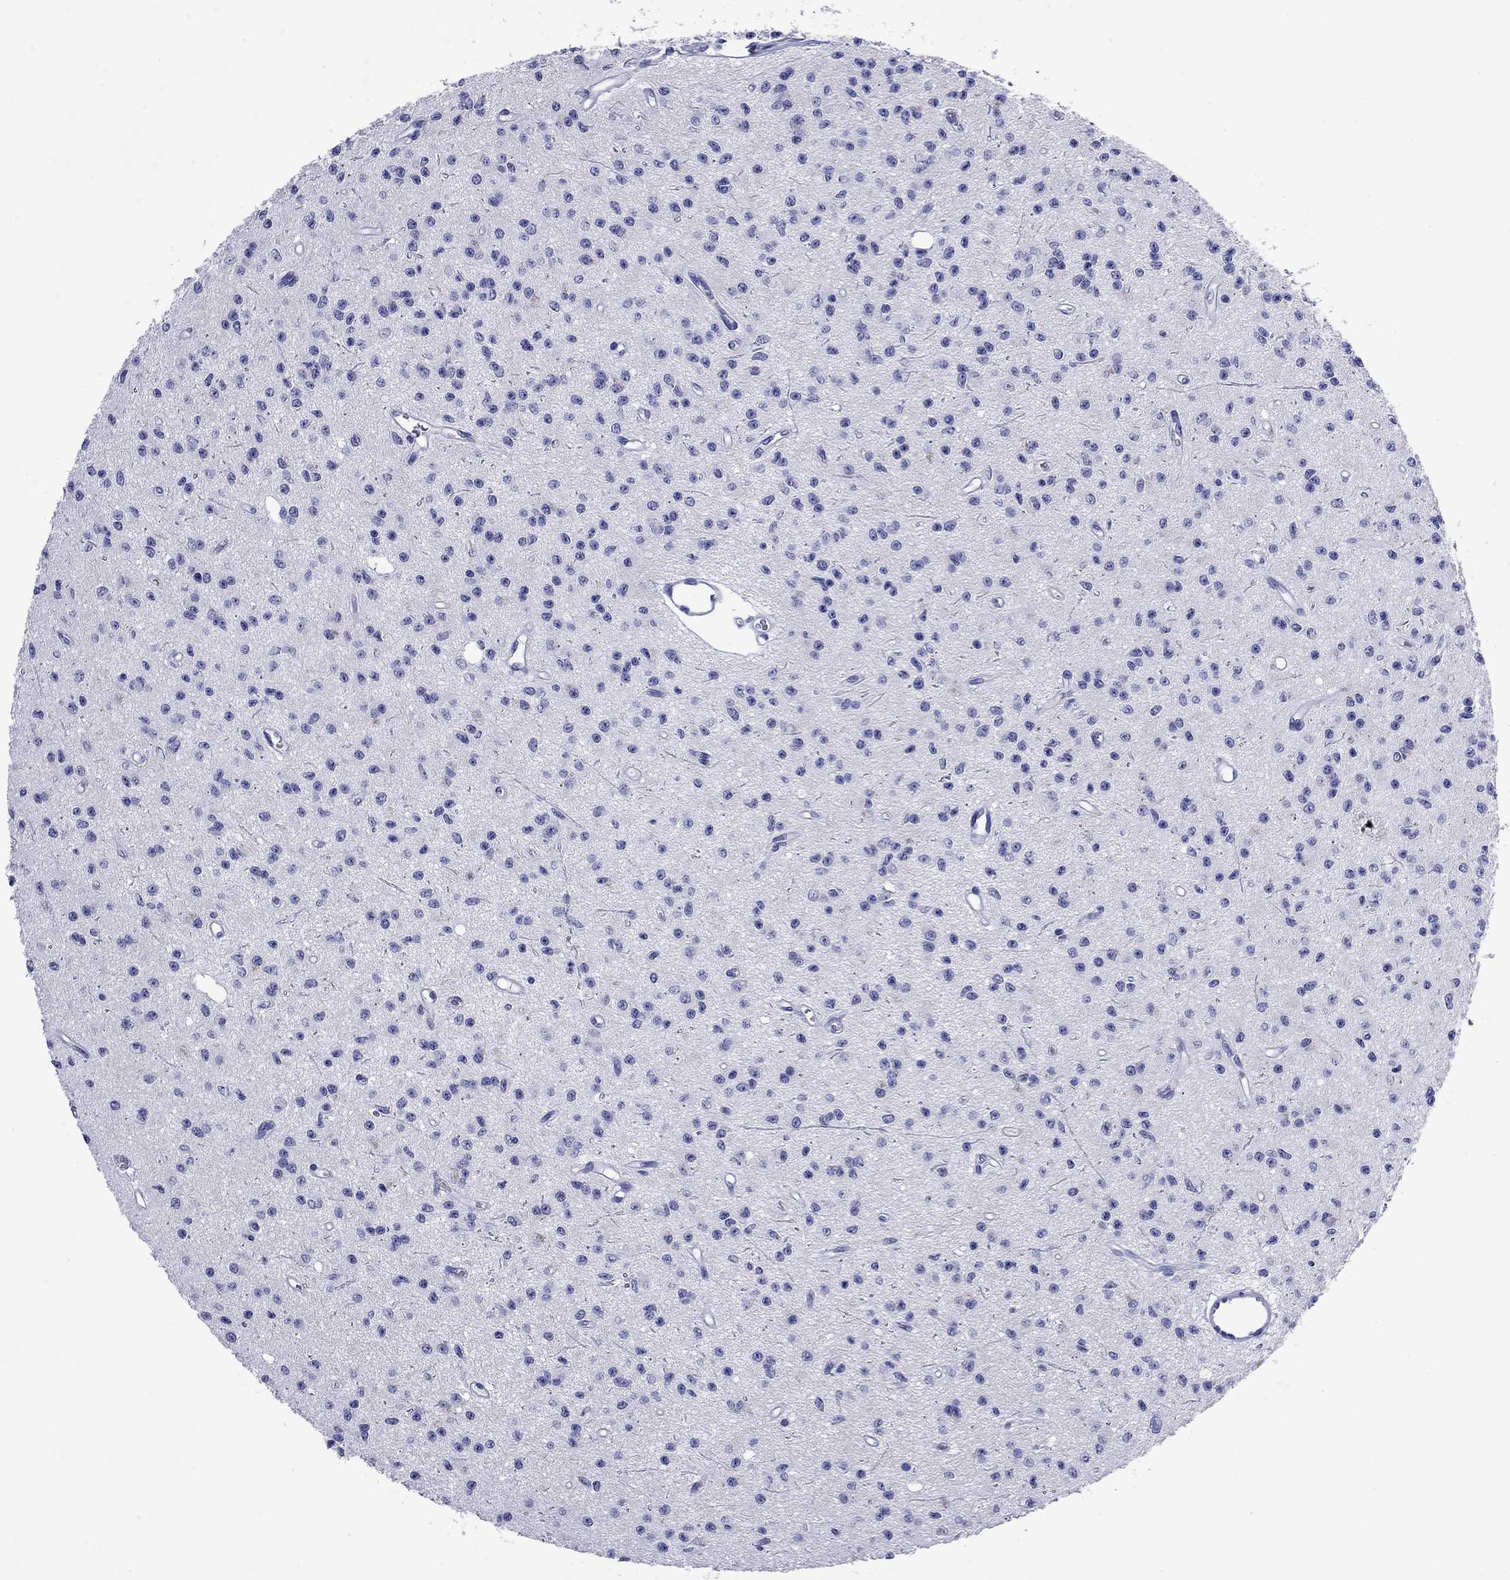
{"staining": {"intensity": "negative", "quantity": "none", "location": "none"}, "tissue": "glioma", "cell_type": "Tumor cells", "image_type": "cancer", "snomed": [{"axis": "morphology", "description": "Glioma, malignant, Low grade"}, {"axis": "topography", "description": "Brain"}], "caption": "An IHC micrograph of low-grade glioma (malignant) is shown. There is no staining in tumor cells of low-grade glioma (malignant).", "gene": "FIGLA", "patient": {"sex": "female", "age": 45}}